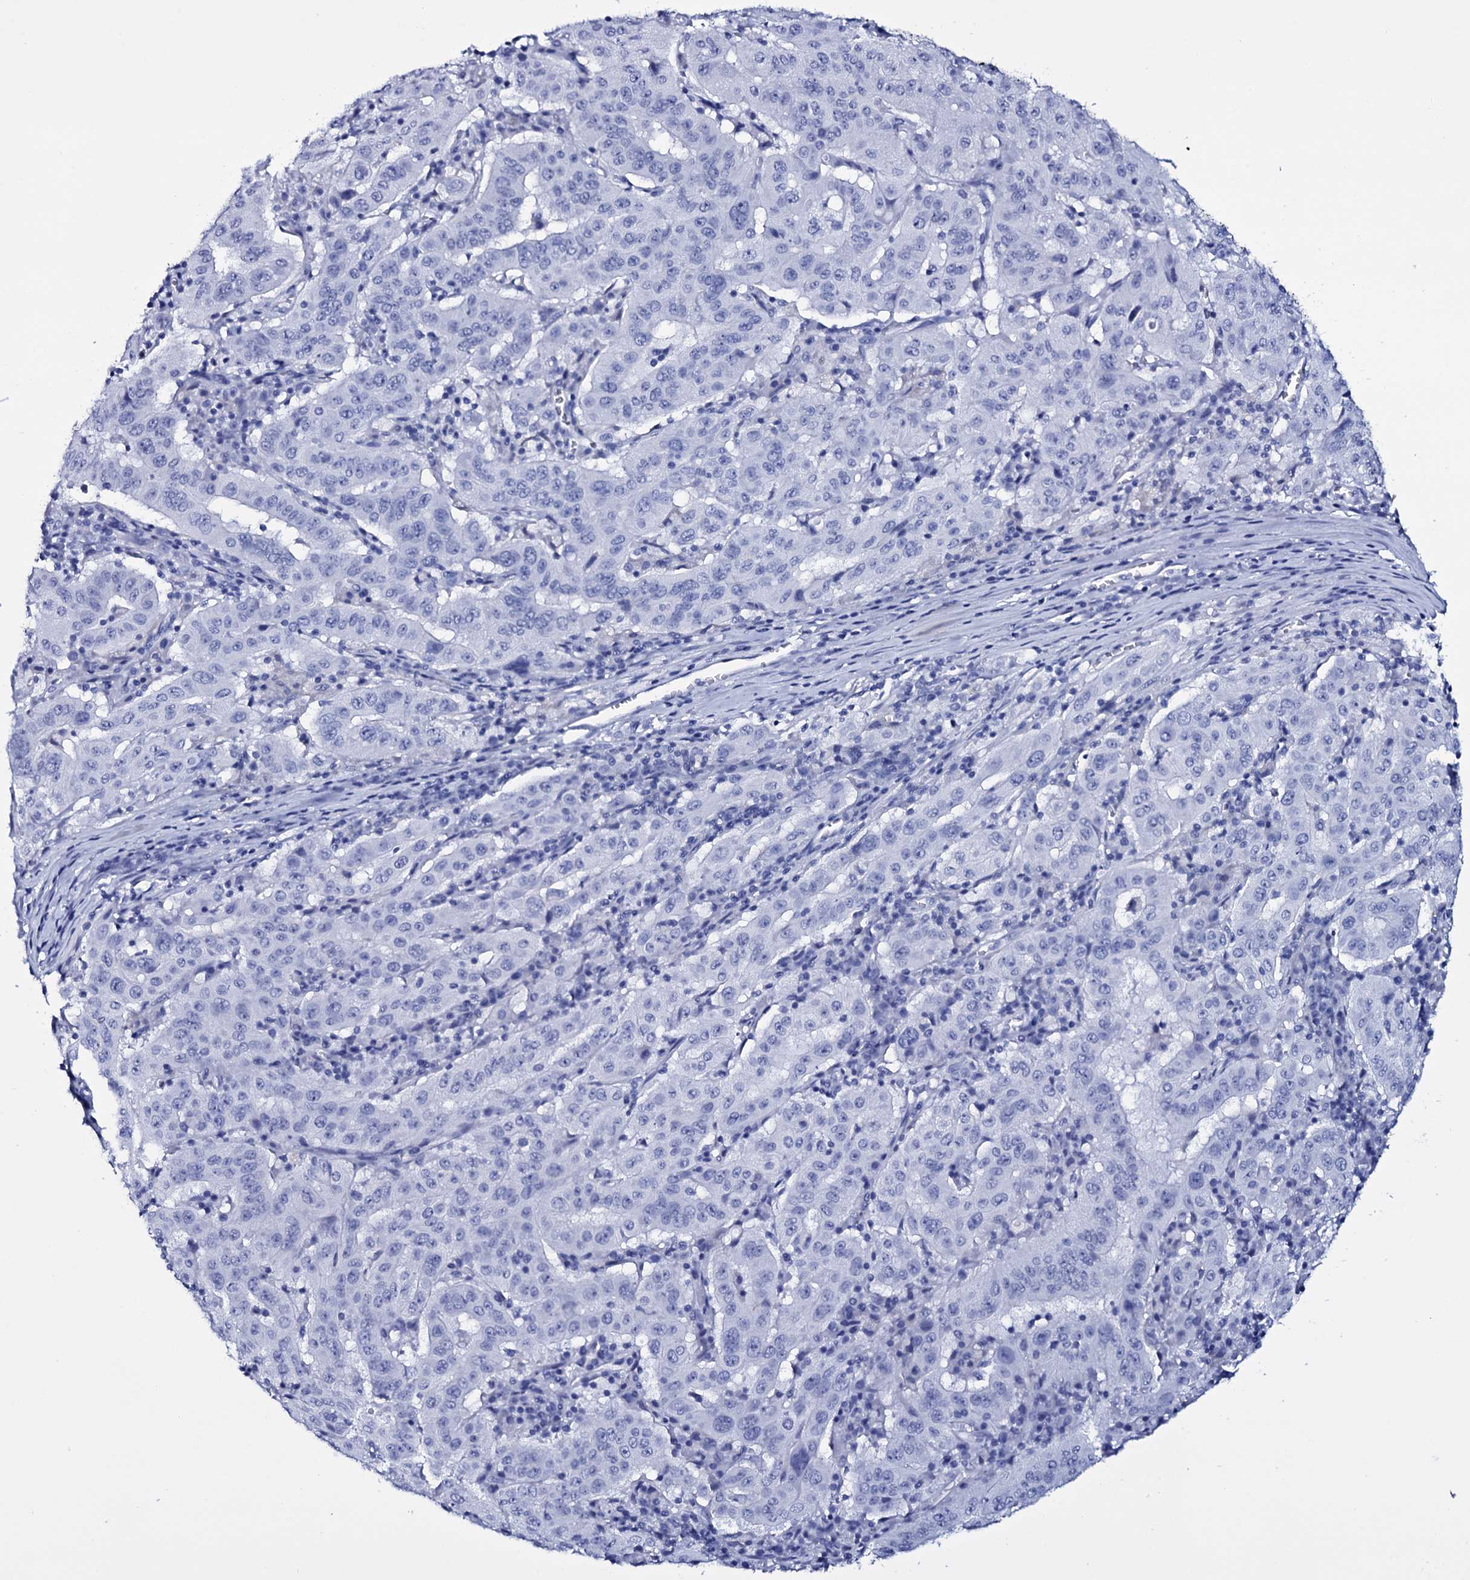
{"staining": {"intensity": "negative", "quantity": "none", "location": "none"}, "tissue": "pancreatic cancer", "cell_type": "Tumor cells", "image_type": "cancer", "snomed": [{"axis": "morphology", "description": "Adenocarcinoma, NOS"}, {"axis": "topography", "description": "Pancreas"}], "caption": "A photomicrograph of pancreatic adenocarcinoma stained for a protein reveals no brown staining in tumor cells.", "gene": "ITPRID2", "patient": {"sex": "male", "age": 63}}